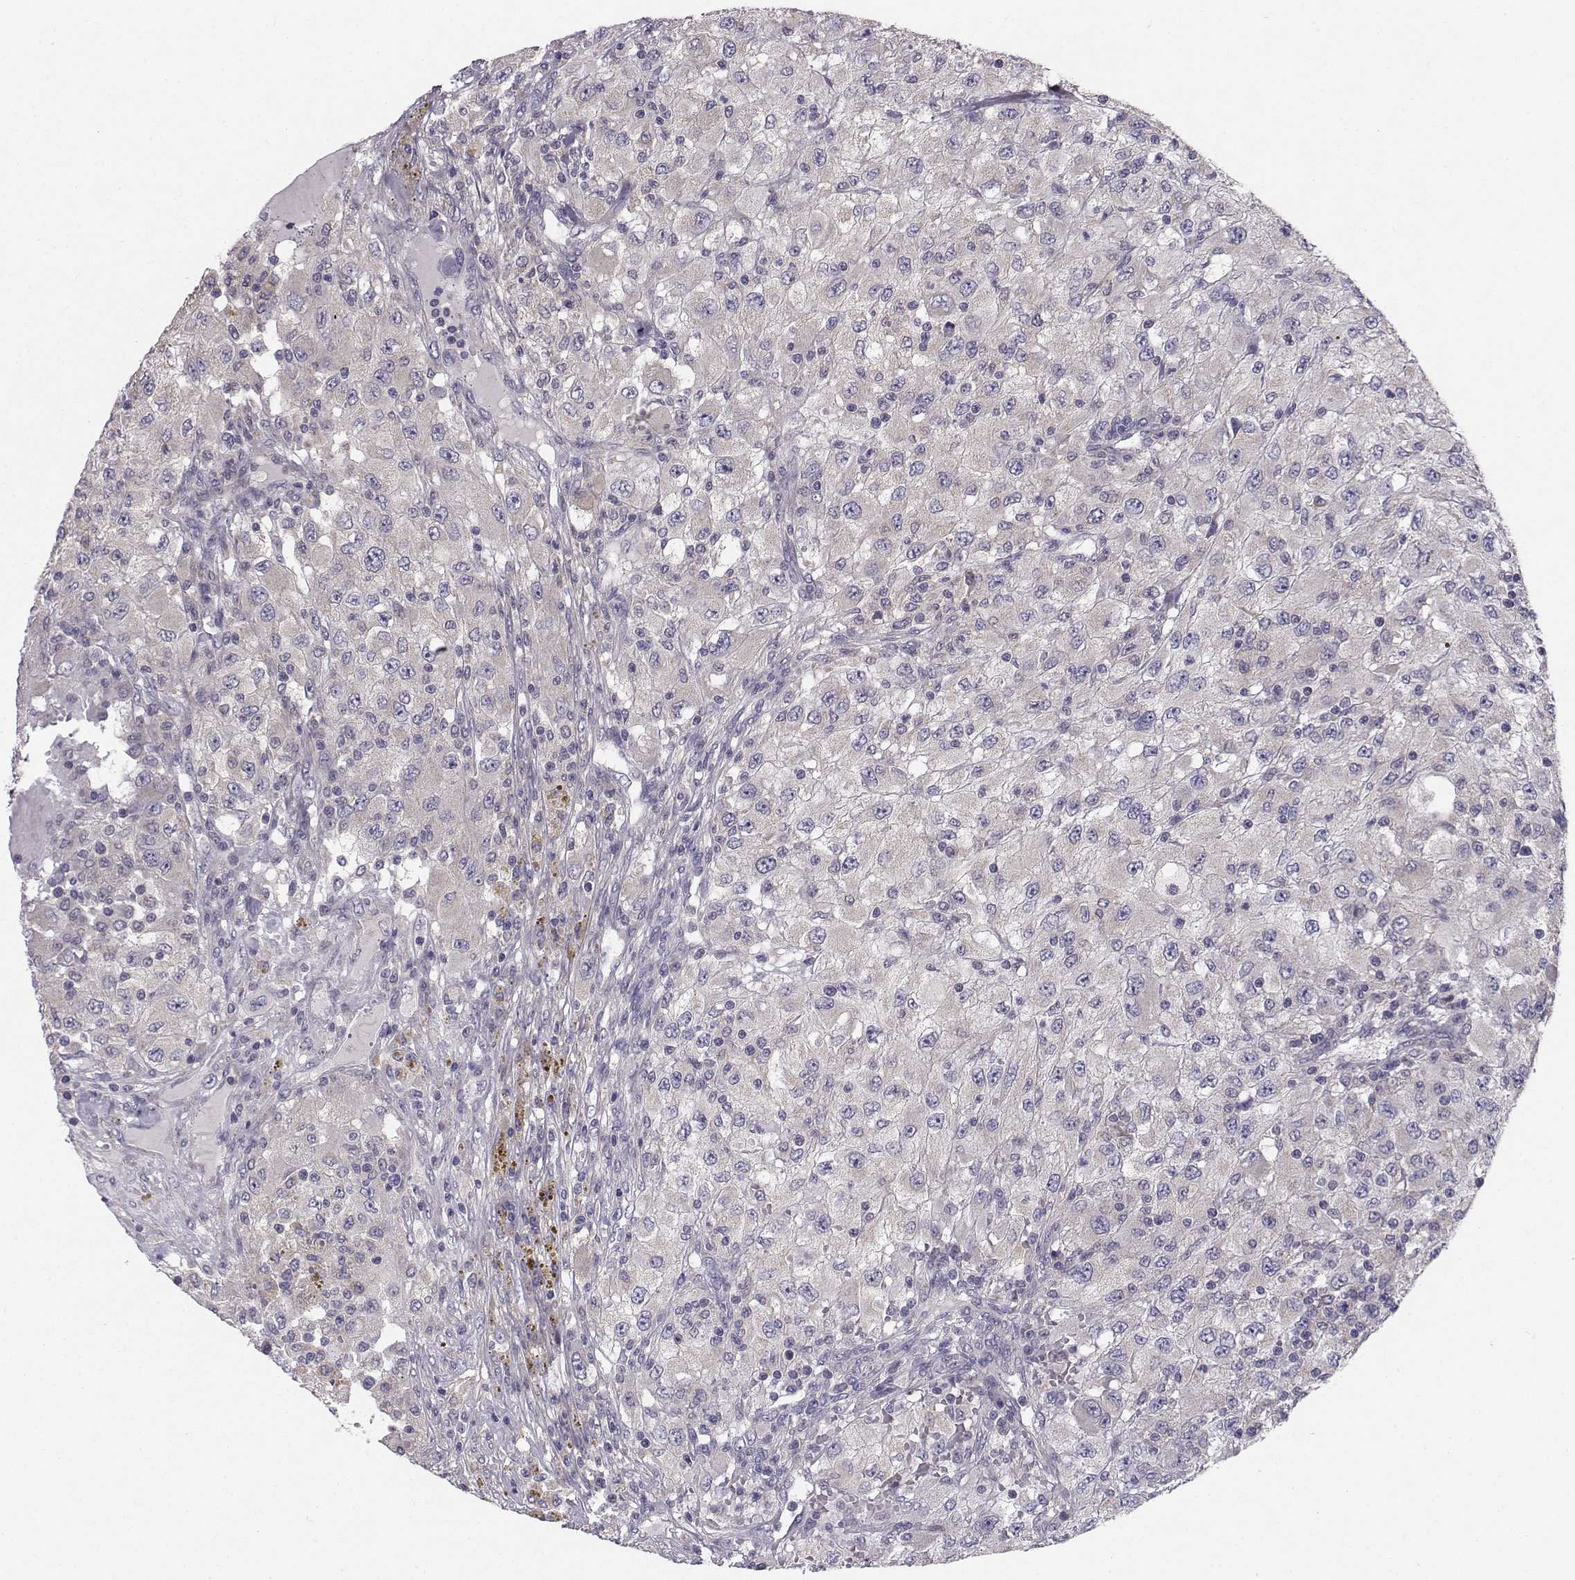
{"staining": {"intensity": "negative", "quantity": "none", "location": "none"}, "tissue": "renal cancer", "cell_type": "Tumor cells", "image_type": "cancer", "snomed": [{"axis": "morphology", "description": "Adenocarcinoma, NOS"}, {"axis": "topography", "description": "Kidney"}], "caption": "The IHC photomicrograph has no significant positivity in tumor cells of renal cancer (adenocarcinoma) tissue. The staining was performed using DAB (3,3'-diaminobenzidine) to visualize the protein expression in brown, while the nuclei were stained in blue with hematoxylin (Magnification: 20x).", "gene": "PEX5L", "patient": {"sex": "female", "age": 67}}